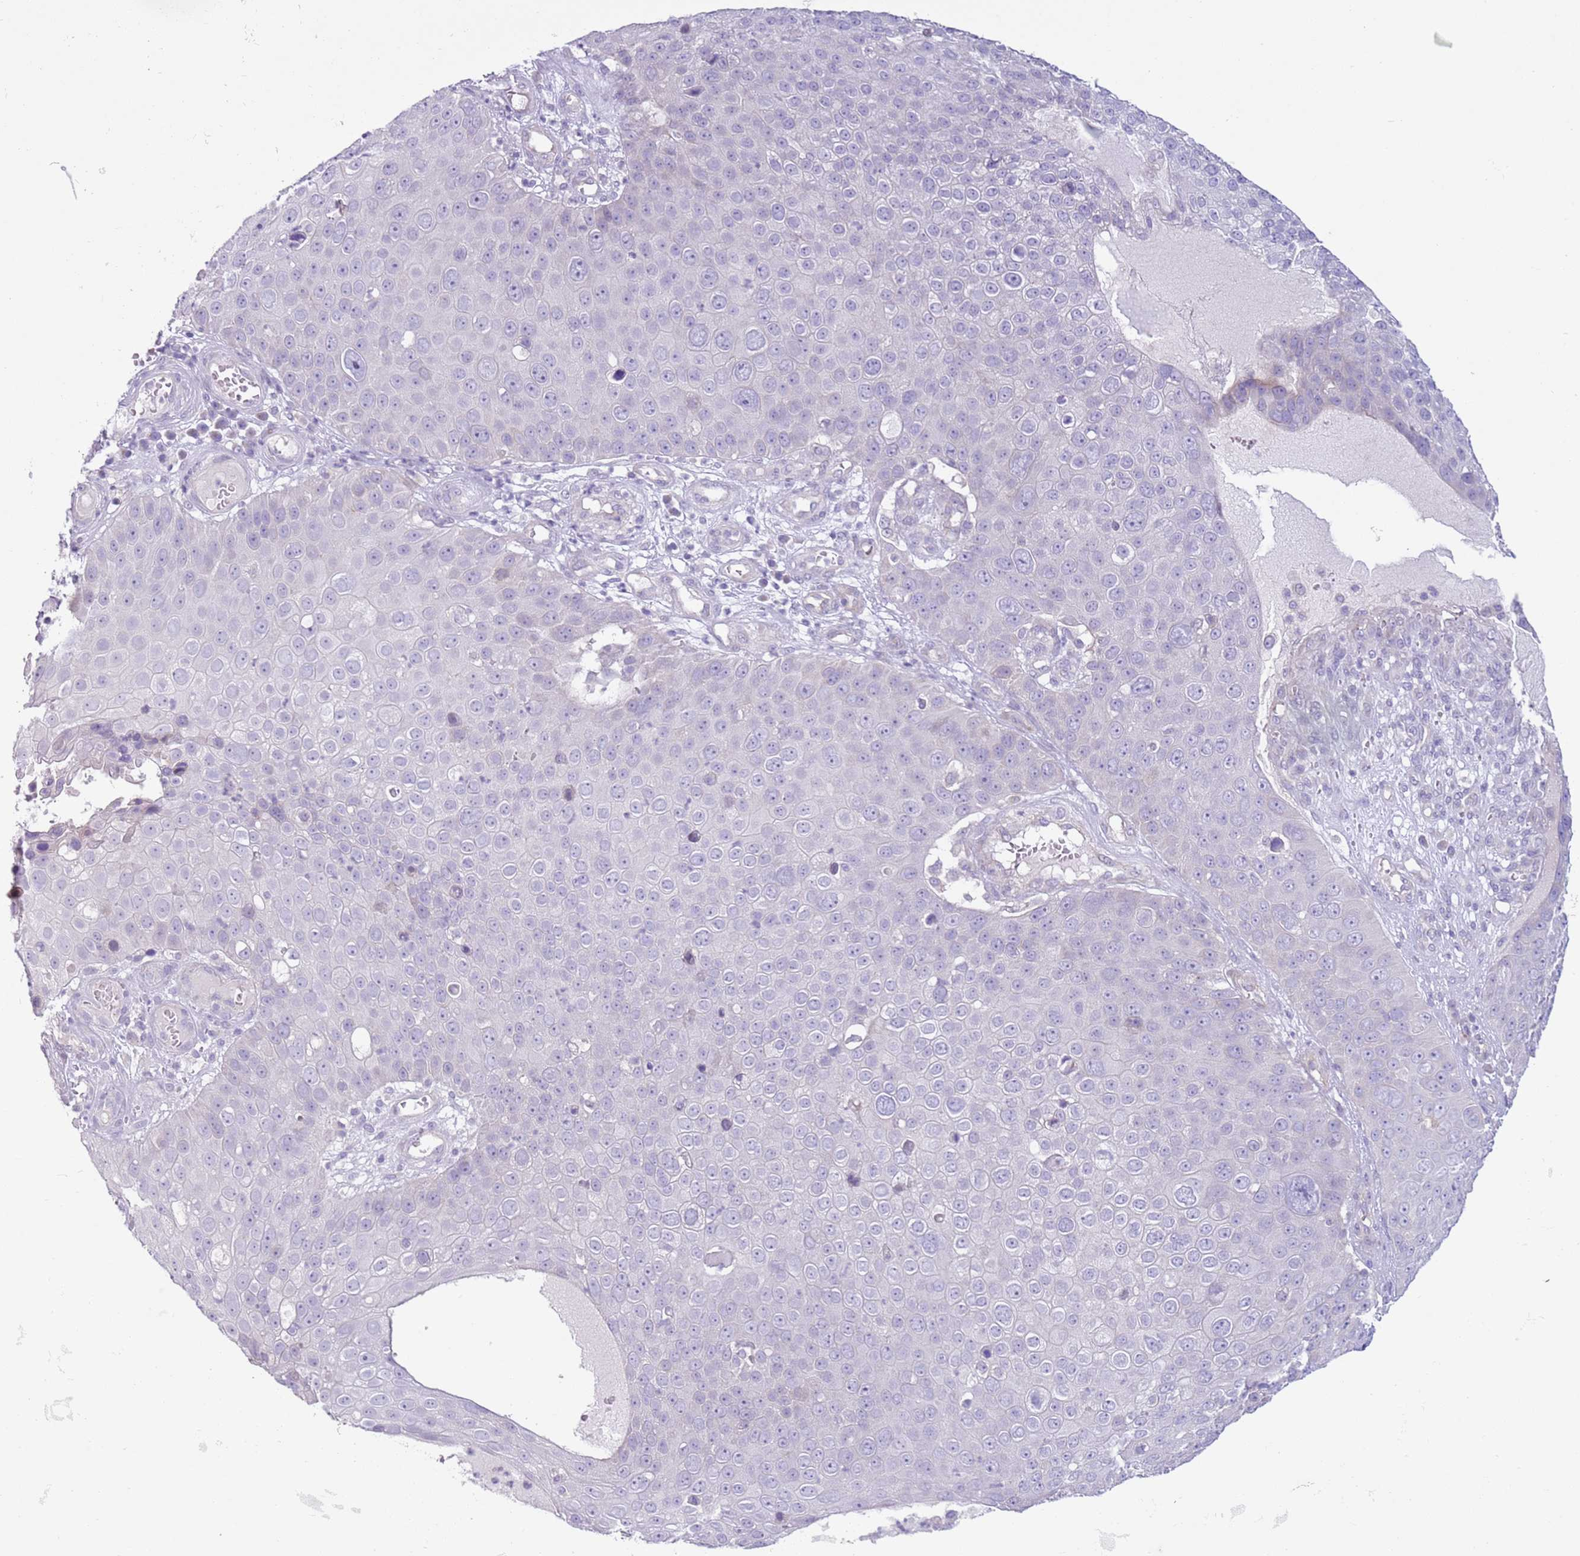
{"staining": {"intensity": "negative", "quantity": "none", "location": "none"}, "tissue": "skin cancer", "cell_type": "Tumor cells", "image_type": "cancer", "snomed": [{"axis": "morphology", "description": "Squamous cell carcinoma, NOS"}, {"axis": "topography", "description": "Skin"}], "caption": "Tumor cells show no significant protein staining in skin squamous cell carcinoma. The staining is performed using DAB brown chromogen with nuclei counter-stained in using hematoxylin.", "gene": "ZNF239", "patient": {"sex": "male", "age": 71}}